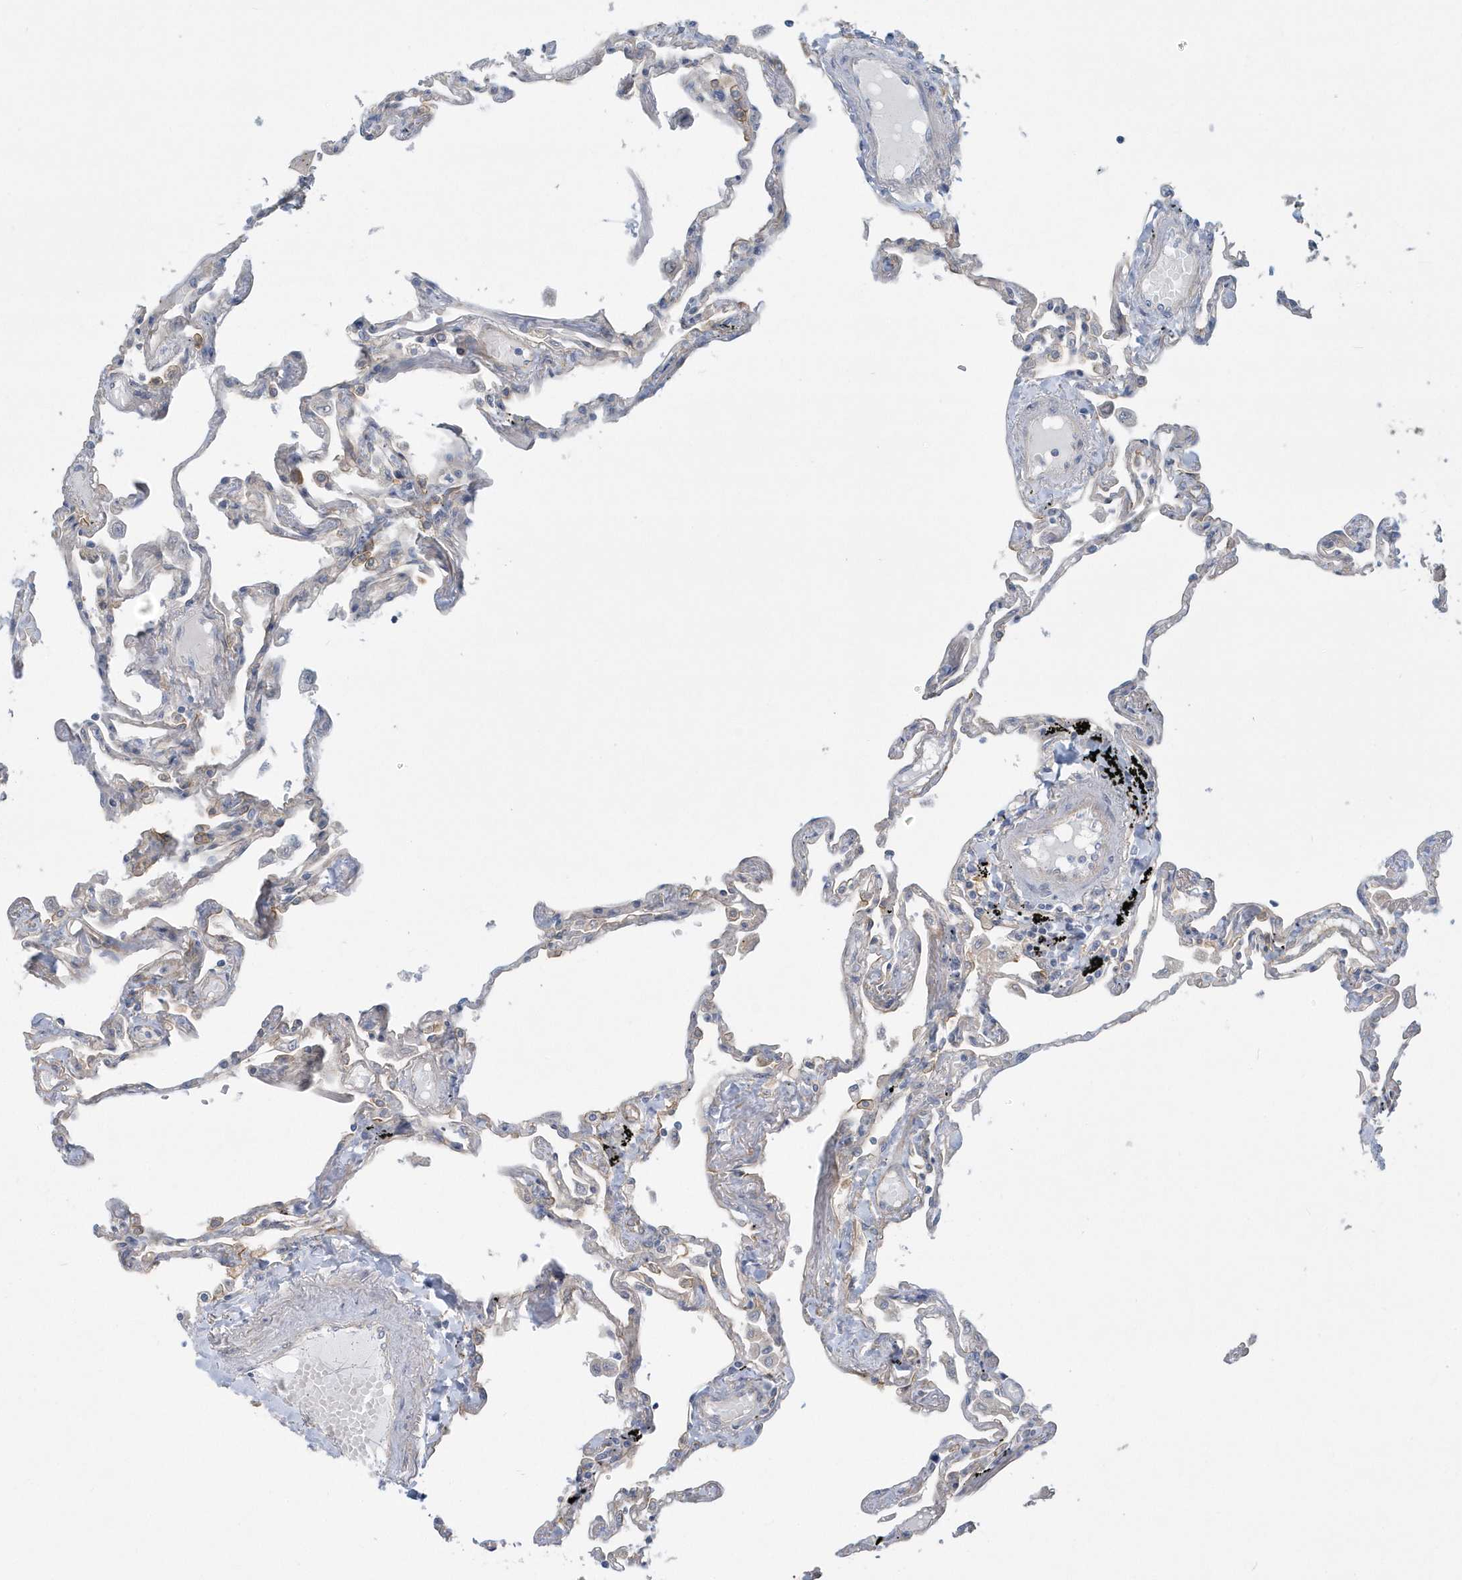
{"staining": {"intensity": "negative", "quantity": "none", "location": "none"}, "tissue": "lung", "cell_type": "Alveolar cells", "image_type": "normal", "snomed": [{"axis": "morphology", "description": "Normal tissue, NOS"}, {"axis": "topography", "description": "Lung"}], "caption": "Immunohistochemistry (IHC) image of unremarkable lung stained for a protein (brown), which exhibits no expression in alveolar cells.", "gene": "RAI14", "patient": {"sex": "female", "age": 67}}